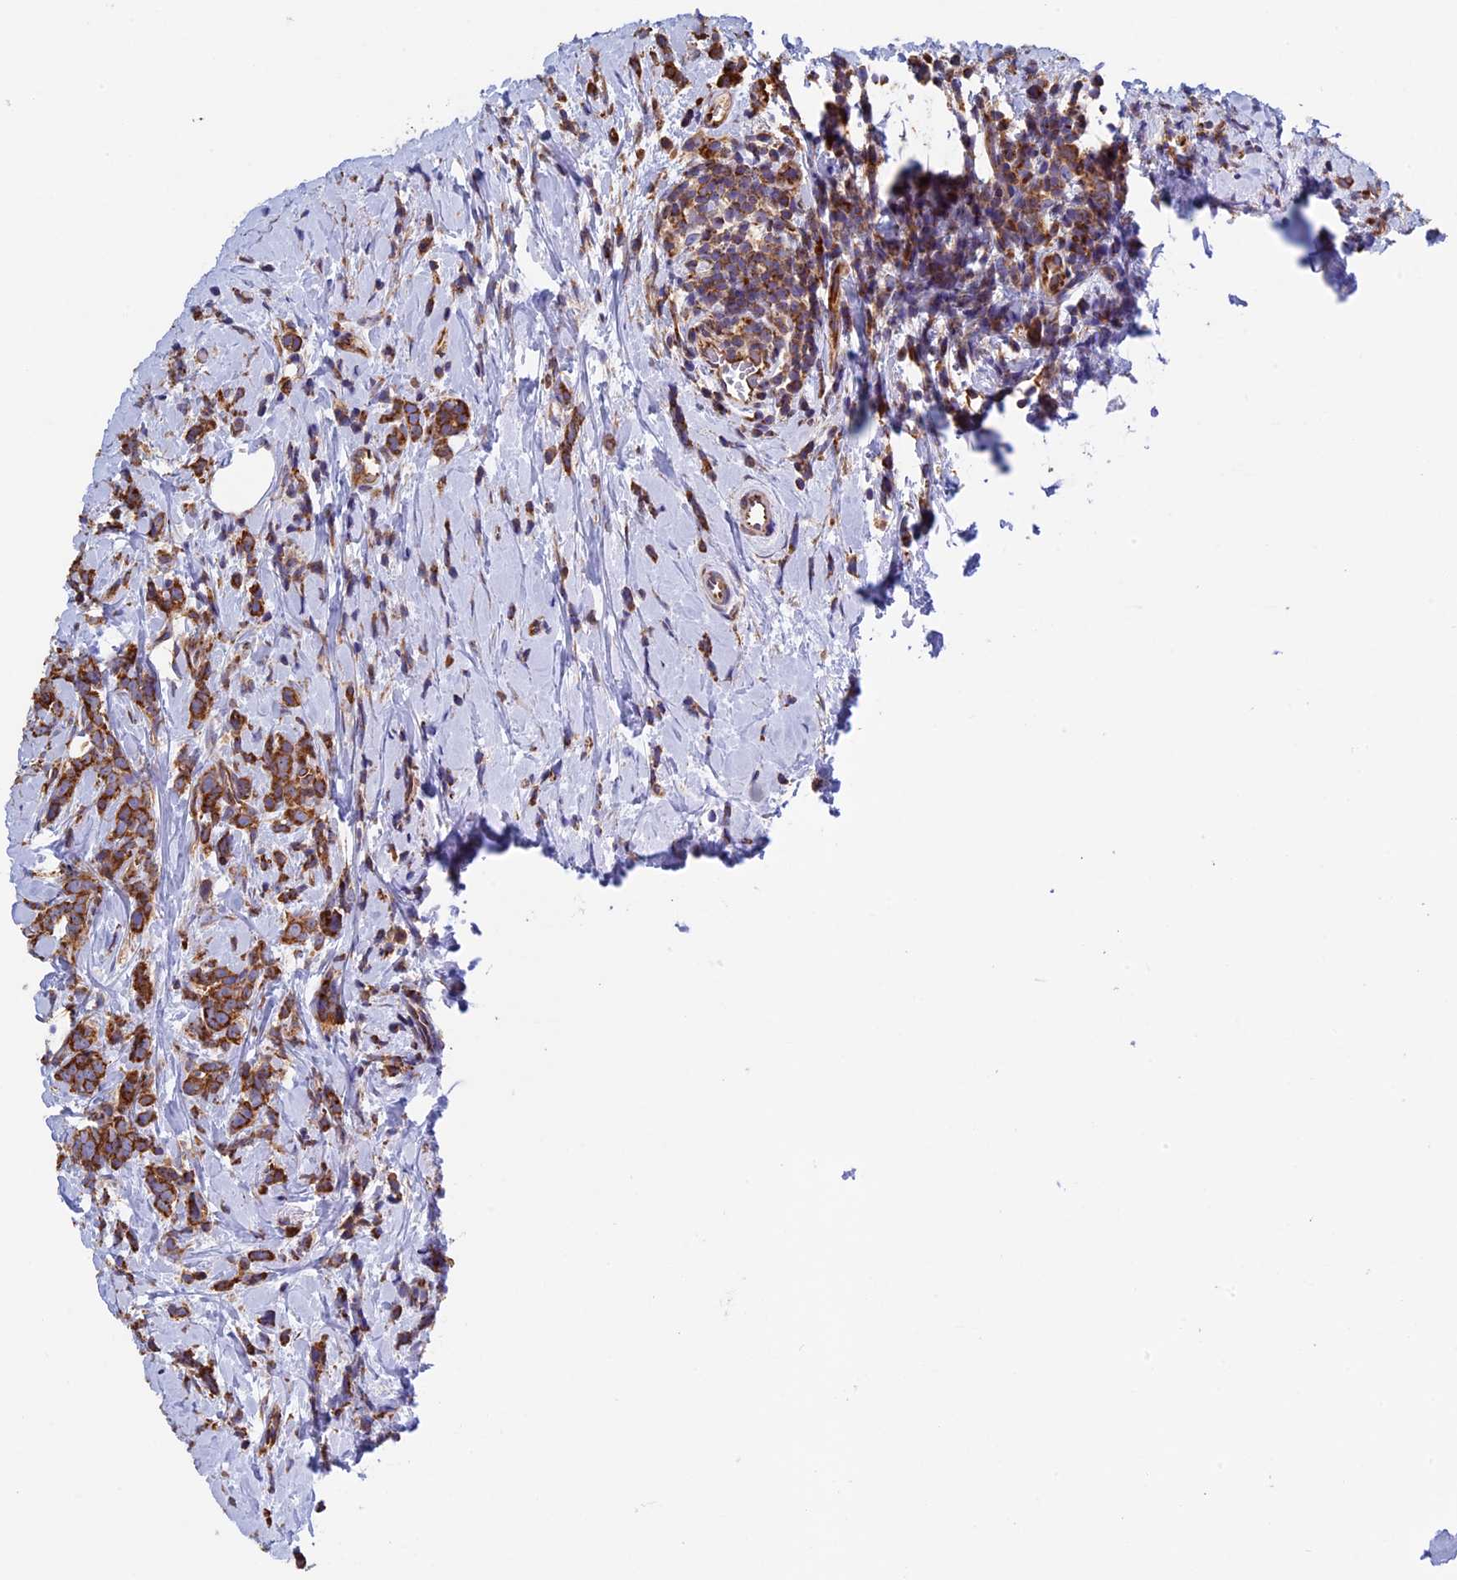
{"staining": {"intensity": "strong", "quantity": ">75%", "location": "cytoplasmic/membranous"}, "tissue": "breast cancer", "cell_type": "Tumor cells", "image_type": "cancer", "snomed": [{"axis": "morphology", "description": "Lobular carcinoma"}, {"axis": "topography", "description": "Breast"}], "caption": "DAB immunohistochemical staining of breast cancer reveals strong cytoplasmic/membranous protein expression in approximately >75% of tumor cells.", "gene": "SLC9A5", "patient": {"sex": "female", "age": 58}}